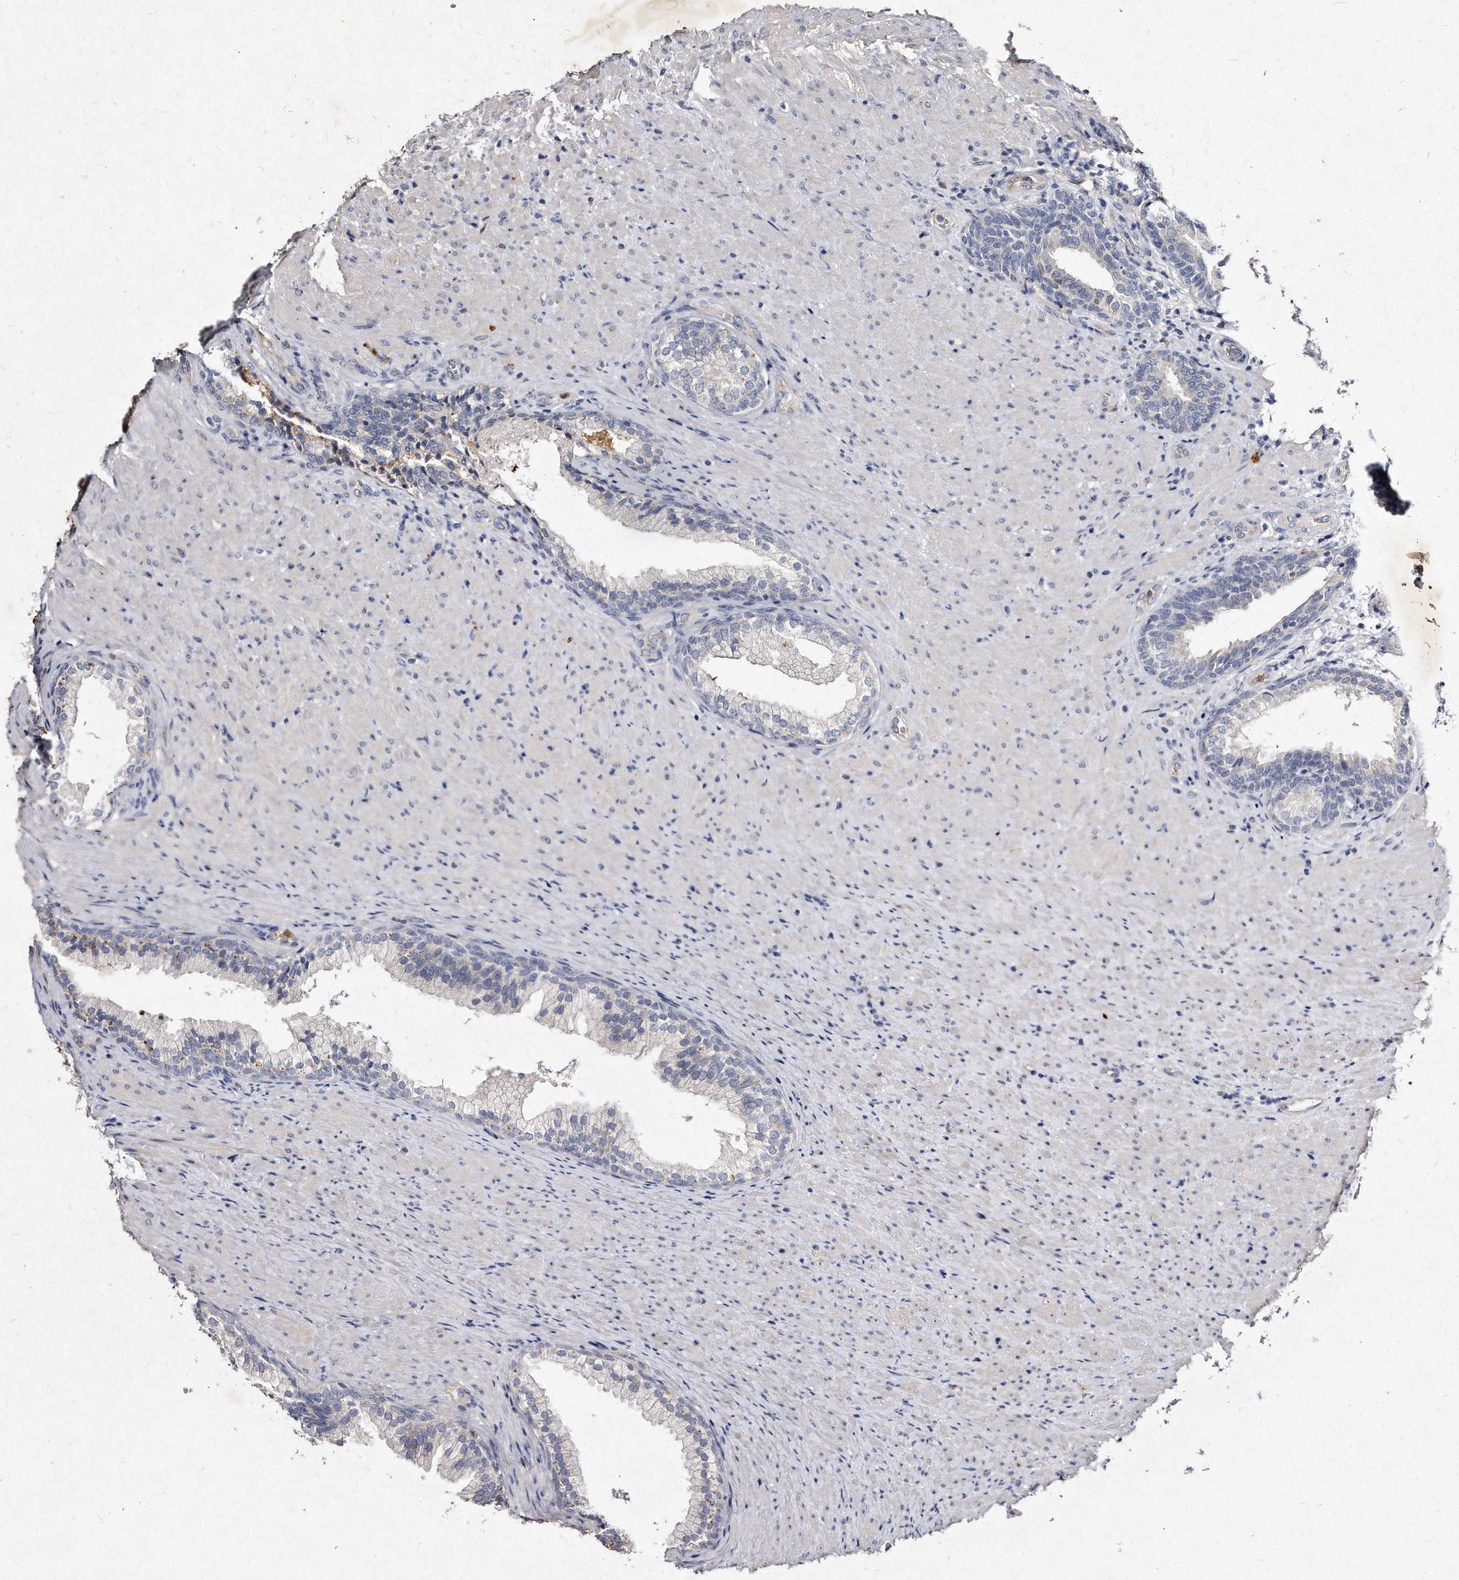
{"staining": {"intensity": "negative", "quantity": "none", "location": "none"}, "tissue": "prostate", "cell_type": "Glandular cells", "image_type": "normal", "snomed": [{"axis": "morphology", "description": "Normal tissue, NOS"}, {"axis": "topography", "description": "Prostate"}], "caption": "The immunohistochemistry image has no significant staining in glandular cells of prostate. (Brightfield microscopy of DAB (3,3'-diaminobenzidine) IHC at high magnification).", "gene": "KLHDC3", "patient": {"sex": "male", "age": 76}}